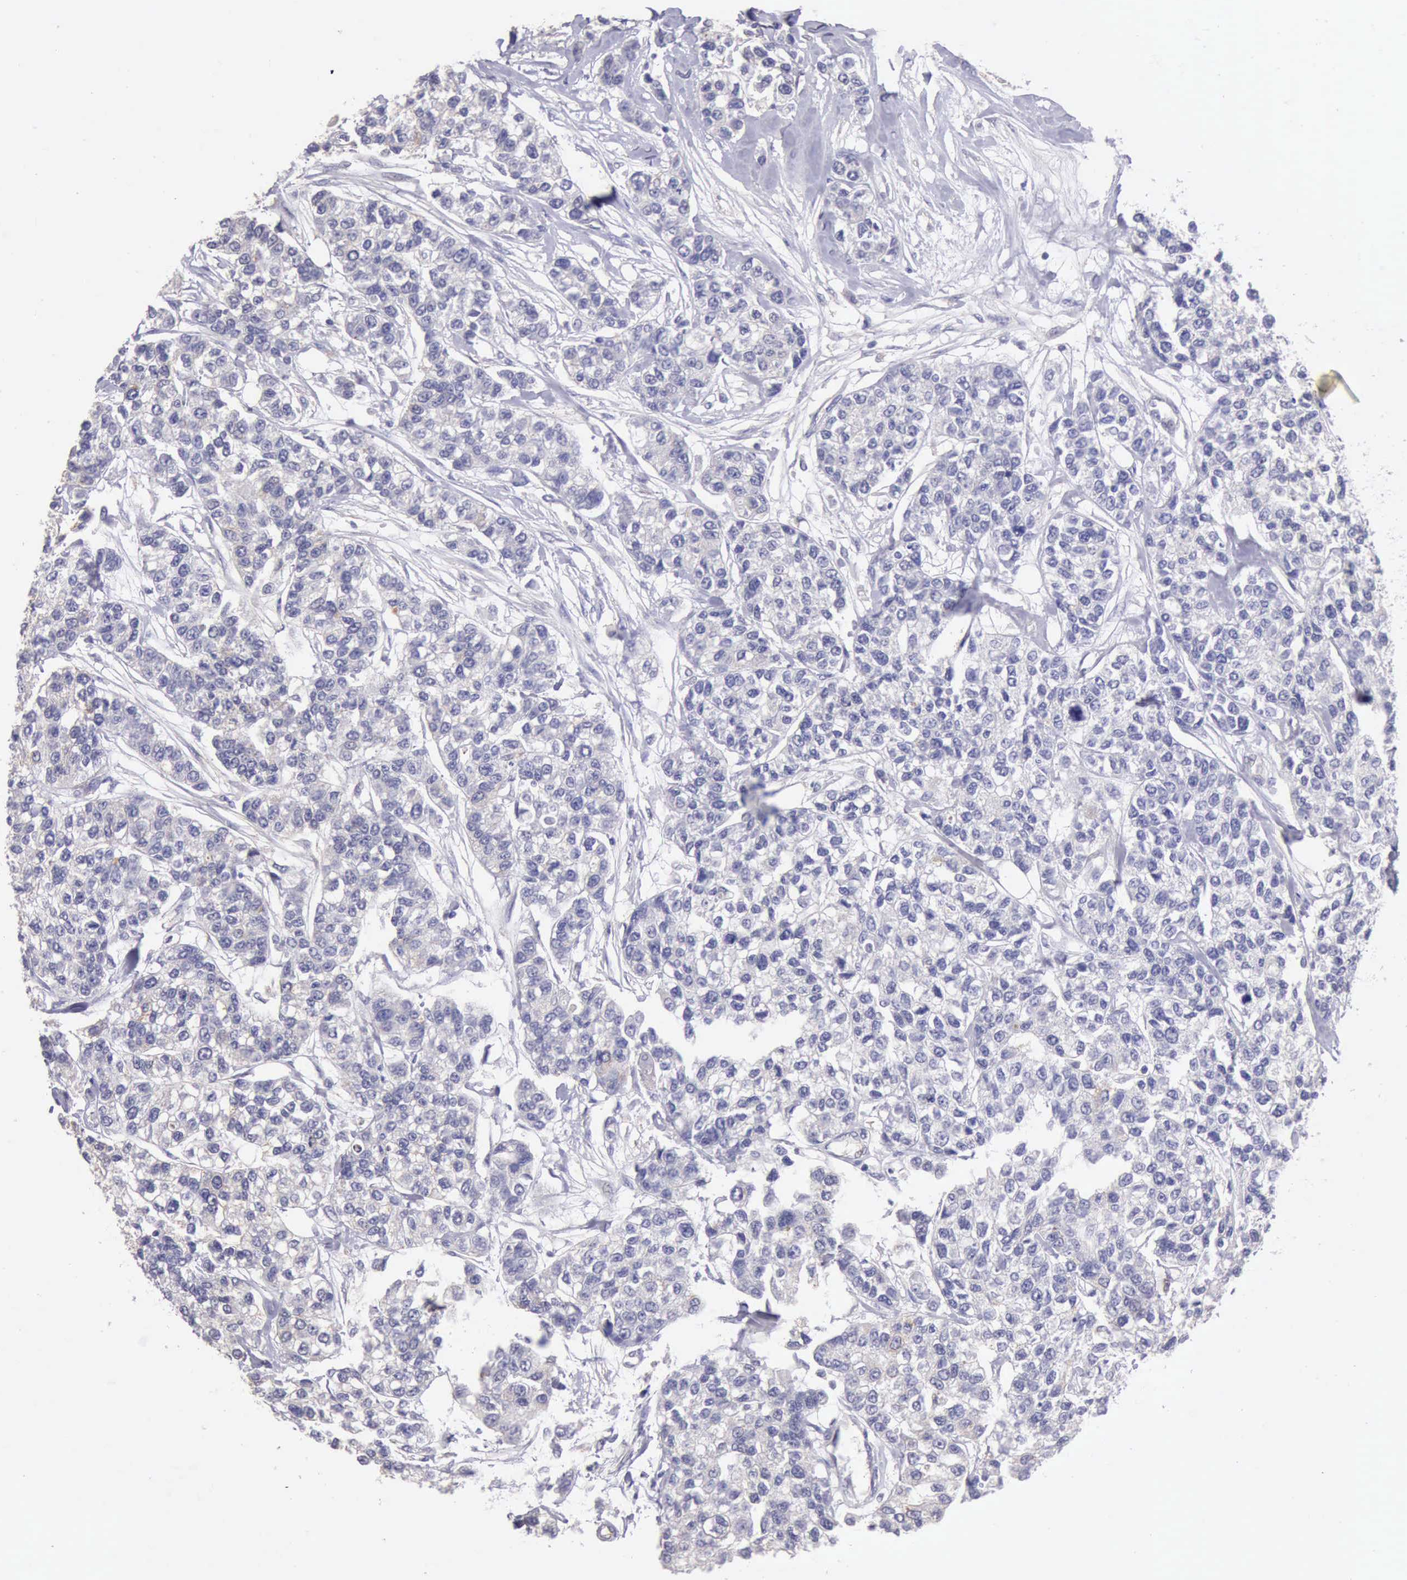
{"staining": {"intensity": "negative", "quantity": "none", "location": "none"}, "tissue": "breast cancer", "cell_type": "Tumor cells", "image_type": "cancer", "snomed": [{"axis": "morphology", "description": "Duct carcinoma"}, {"axis": "topography", "description": "Breast"}], "caption": "A photomicrograph of human breast infiltrating ductal carcinoma is negative for staining in tumor cells.", "gene": "KCND1", "patient": {"sex": "female", "age": 51}}